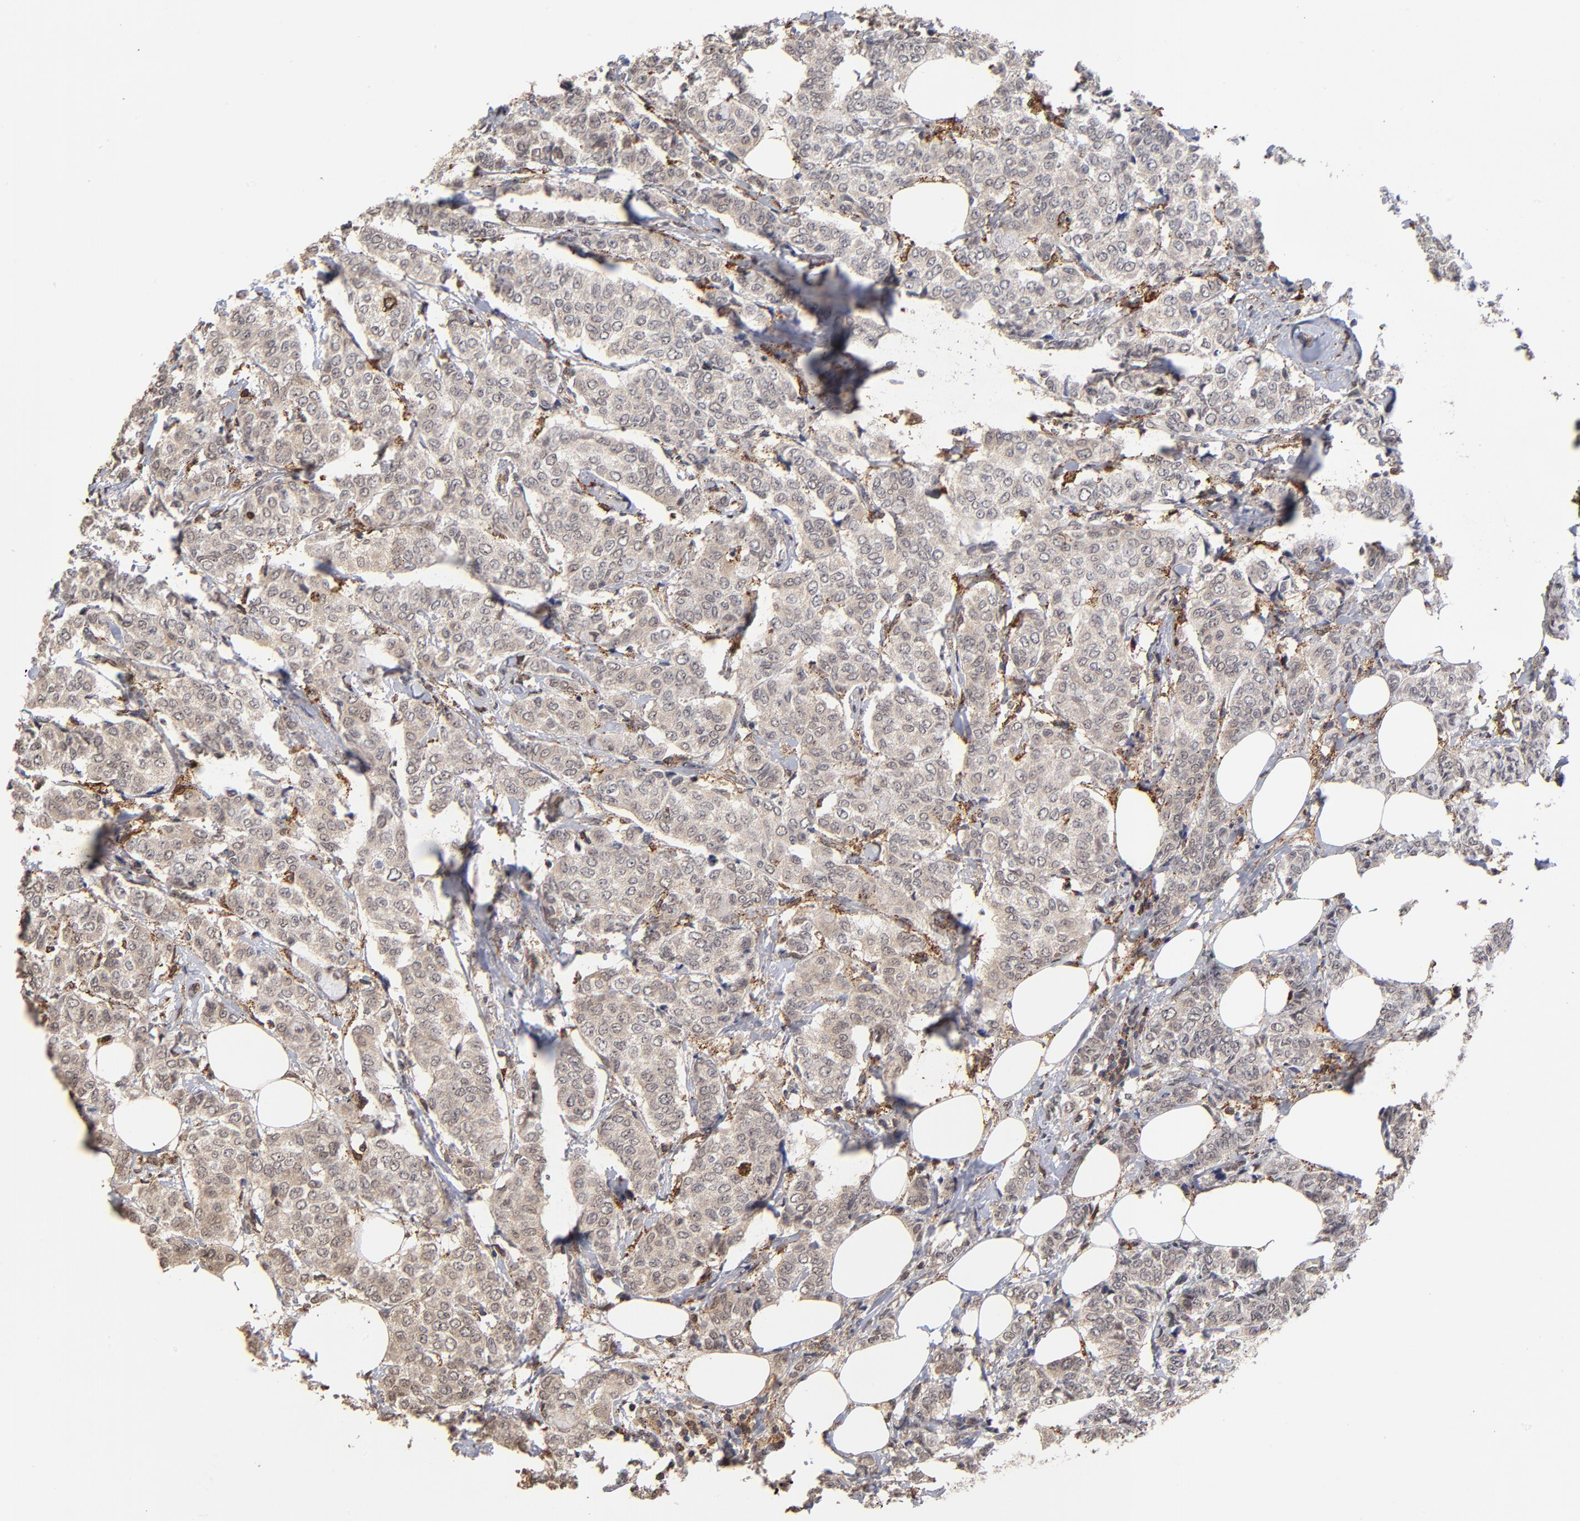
{"staining": {"intensity": "weak", "quantity": "25%-75%", "location": "cytoplasmic/membranous"}, "tissue": "breast cancer", "cell_type": "Tumor cells", "image_type": "cancer", "snomed": [{"axis": "morphology", "description": "Lobular carcinoma"}, {"axis": "topography", "description": "Breast"}], "caption": "The histopathology image reveals staining of lobular carcinoma (breast), revealing weak cytoplasmic/membranous protein staining (brown color) within tumor cells.", "gene": "ASB8", "patient": {"sex": "female", "age": 60}}